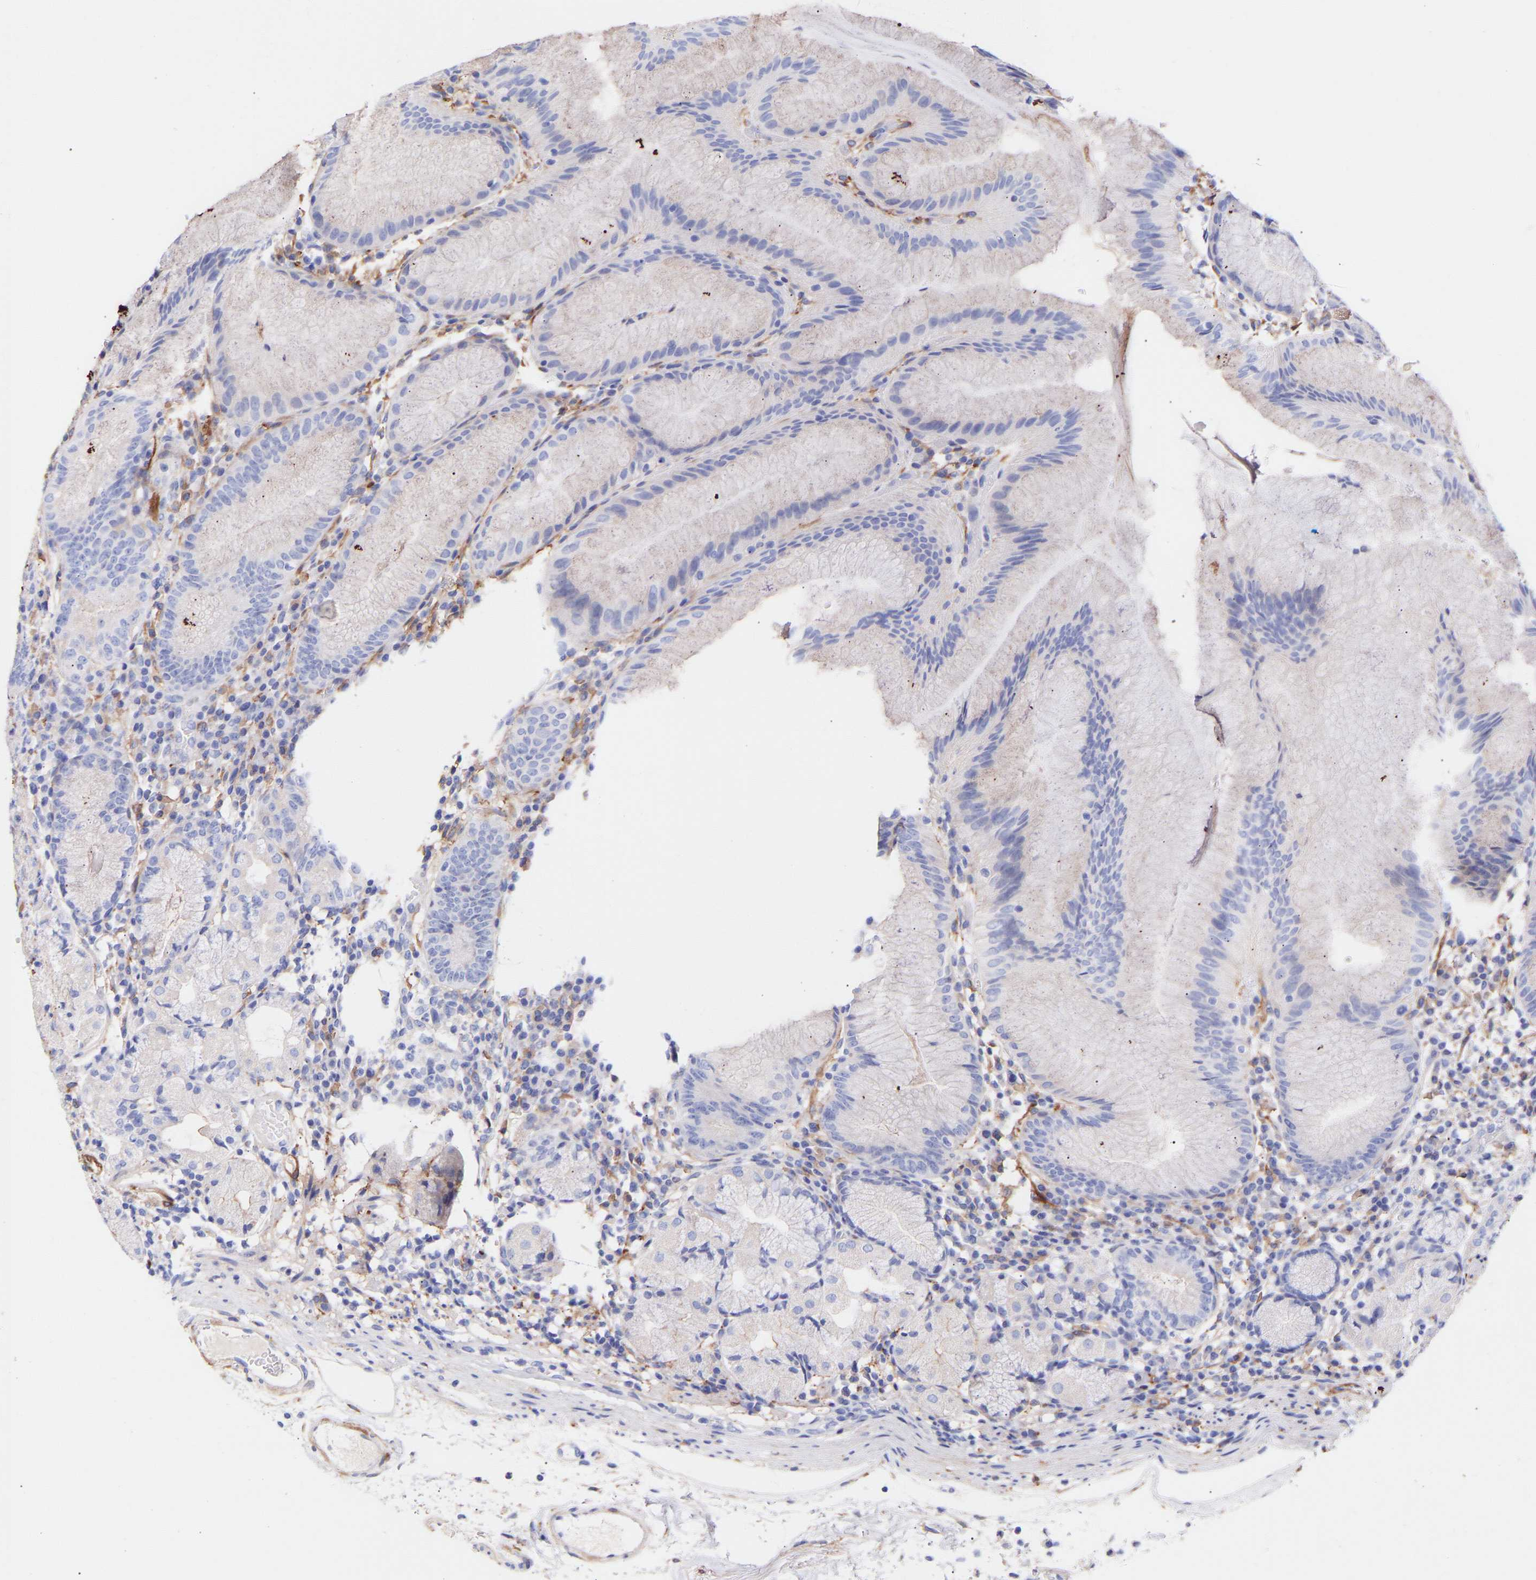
{"staining": {"intensity": "negative", "quantity": "none", "location": "none"}, "tissue": "stomach", "cell_type": "Glandular cells", "image_type": "normal", "snomed": [{"axis": "morphology", "description": "Normal tissue, NOS"}, {"axis": "topography", "description": "Stomach"}, {"axis": "topography", "description": "Stomach, lower"}], "caption": "Human stomach stained for a protein using IHC reveals no staining in glandular cells.", "gene": "AMPH", "patient": {"sex": "female", "age": 75}}